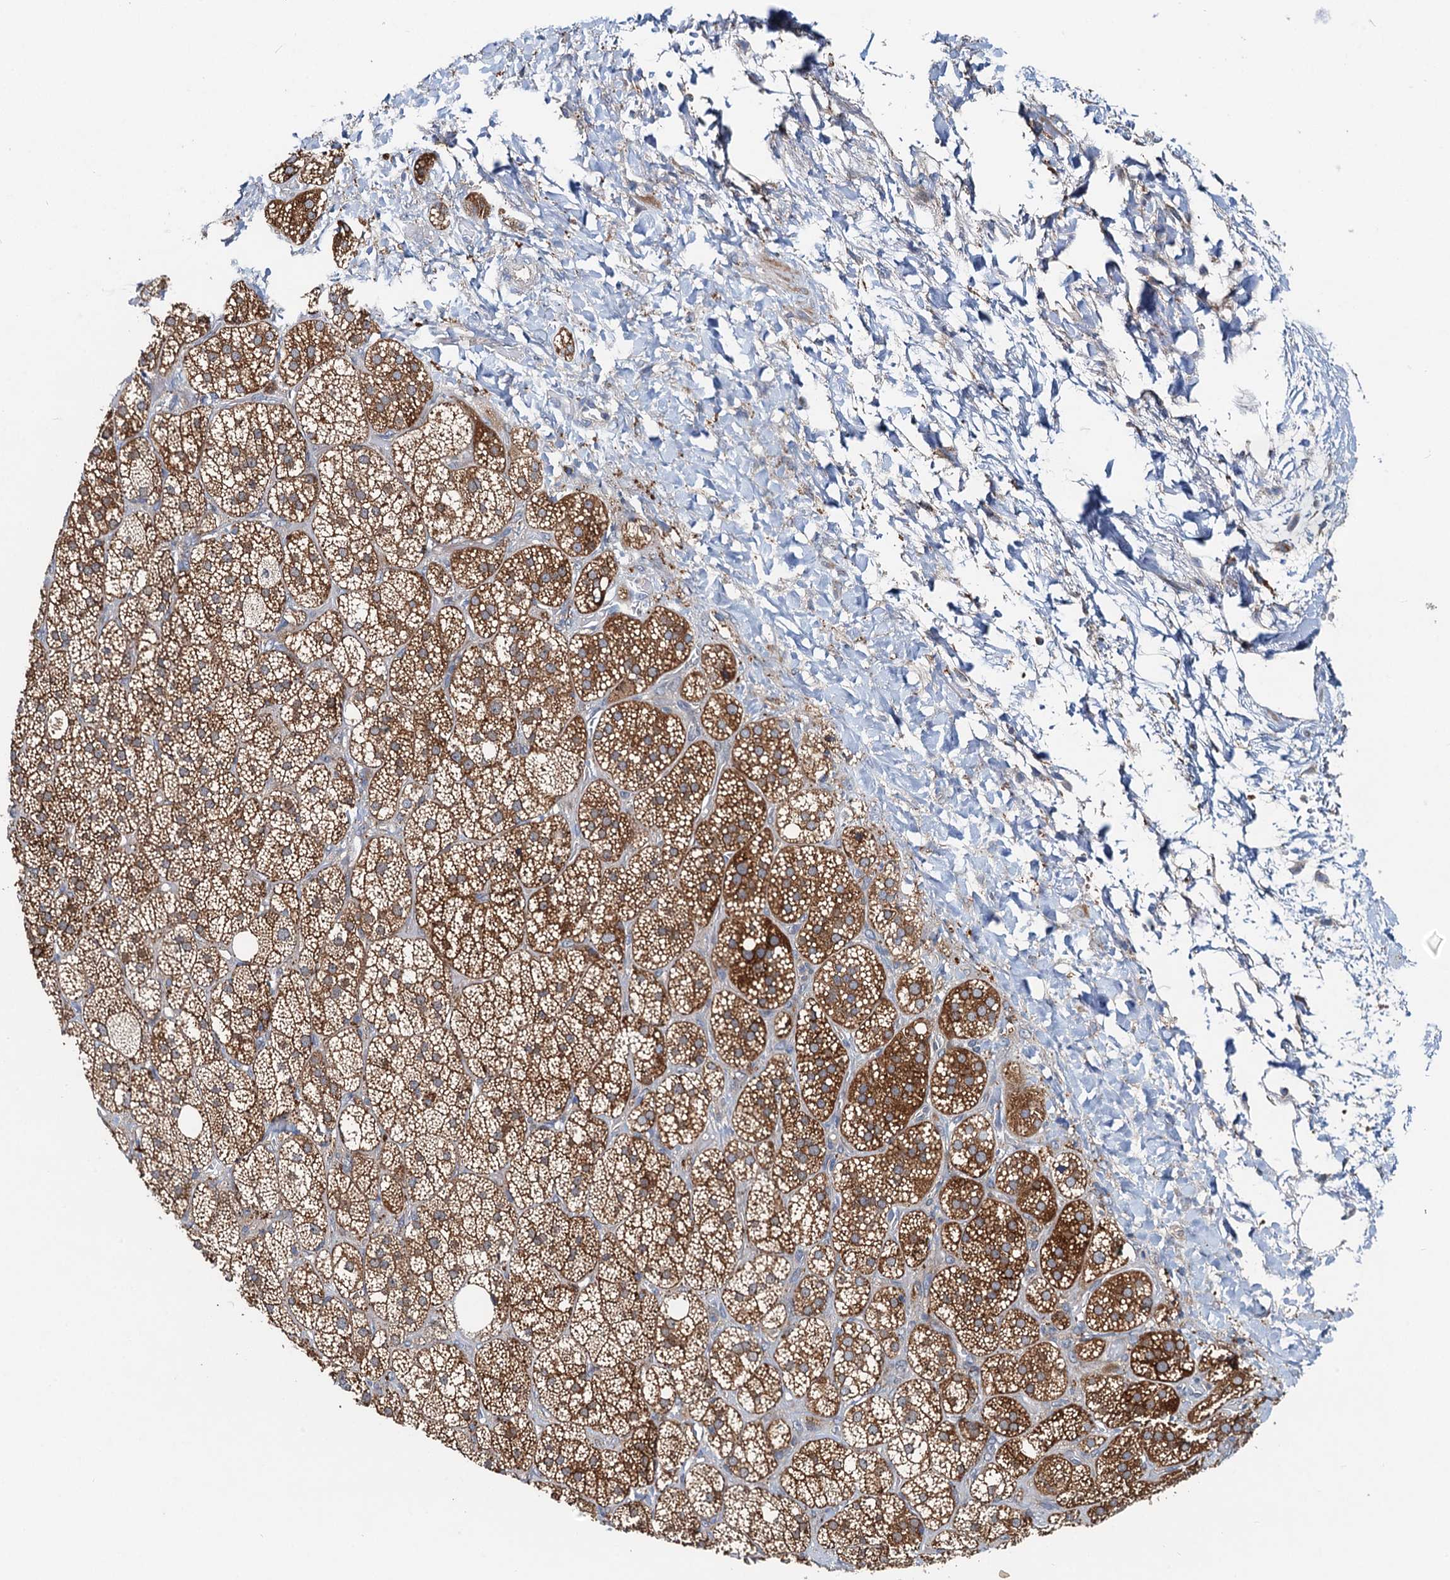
{"staining": {"intensity": "moderate", "quantity": ">75%", "location": "cytoplasmic/membranous"}, "tissue": "adrenal gland", "cell_type": "Glandular cells", "image_type": "normal", "snomed": [{"axis": "morphology", "description": "Normal tissue, NOS"}, {"axis": "topography", "description": "Adrenal gland"}], "caption": "The photomicrograph demonstrates immunohistochemical staining of benign adrenal gland. There is moderate cytoplasmic/membranous expression is appreciated in approximately >75% of glandular cells.", "gene": "EFL1", "patient": {"sex": "male", "age": 61}}